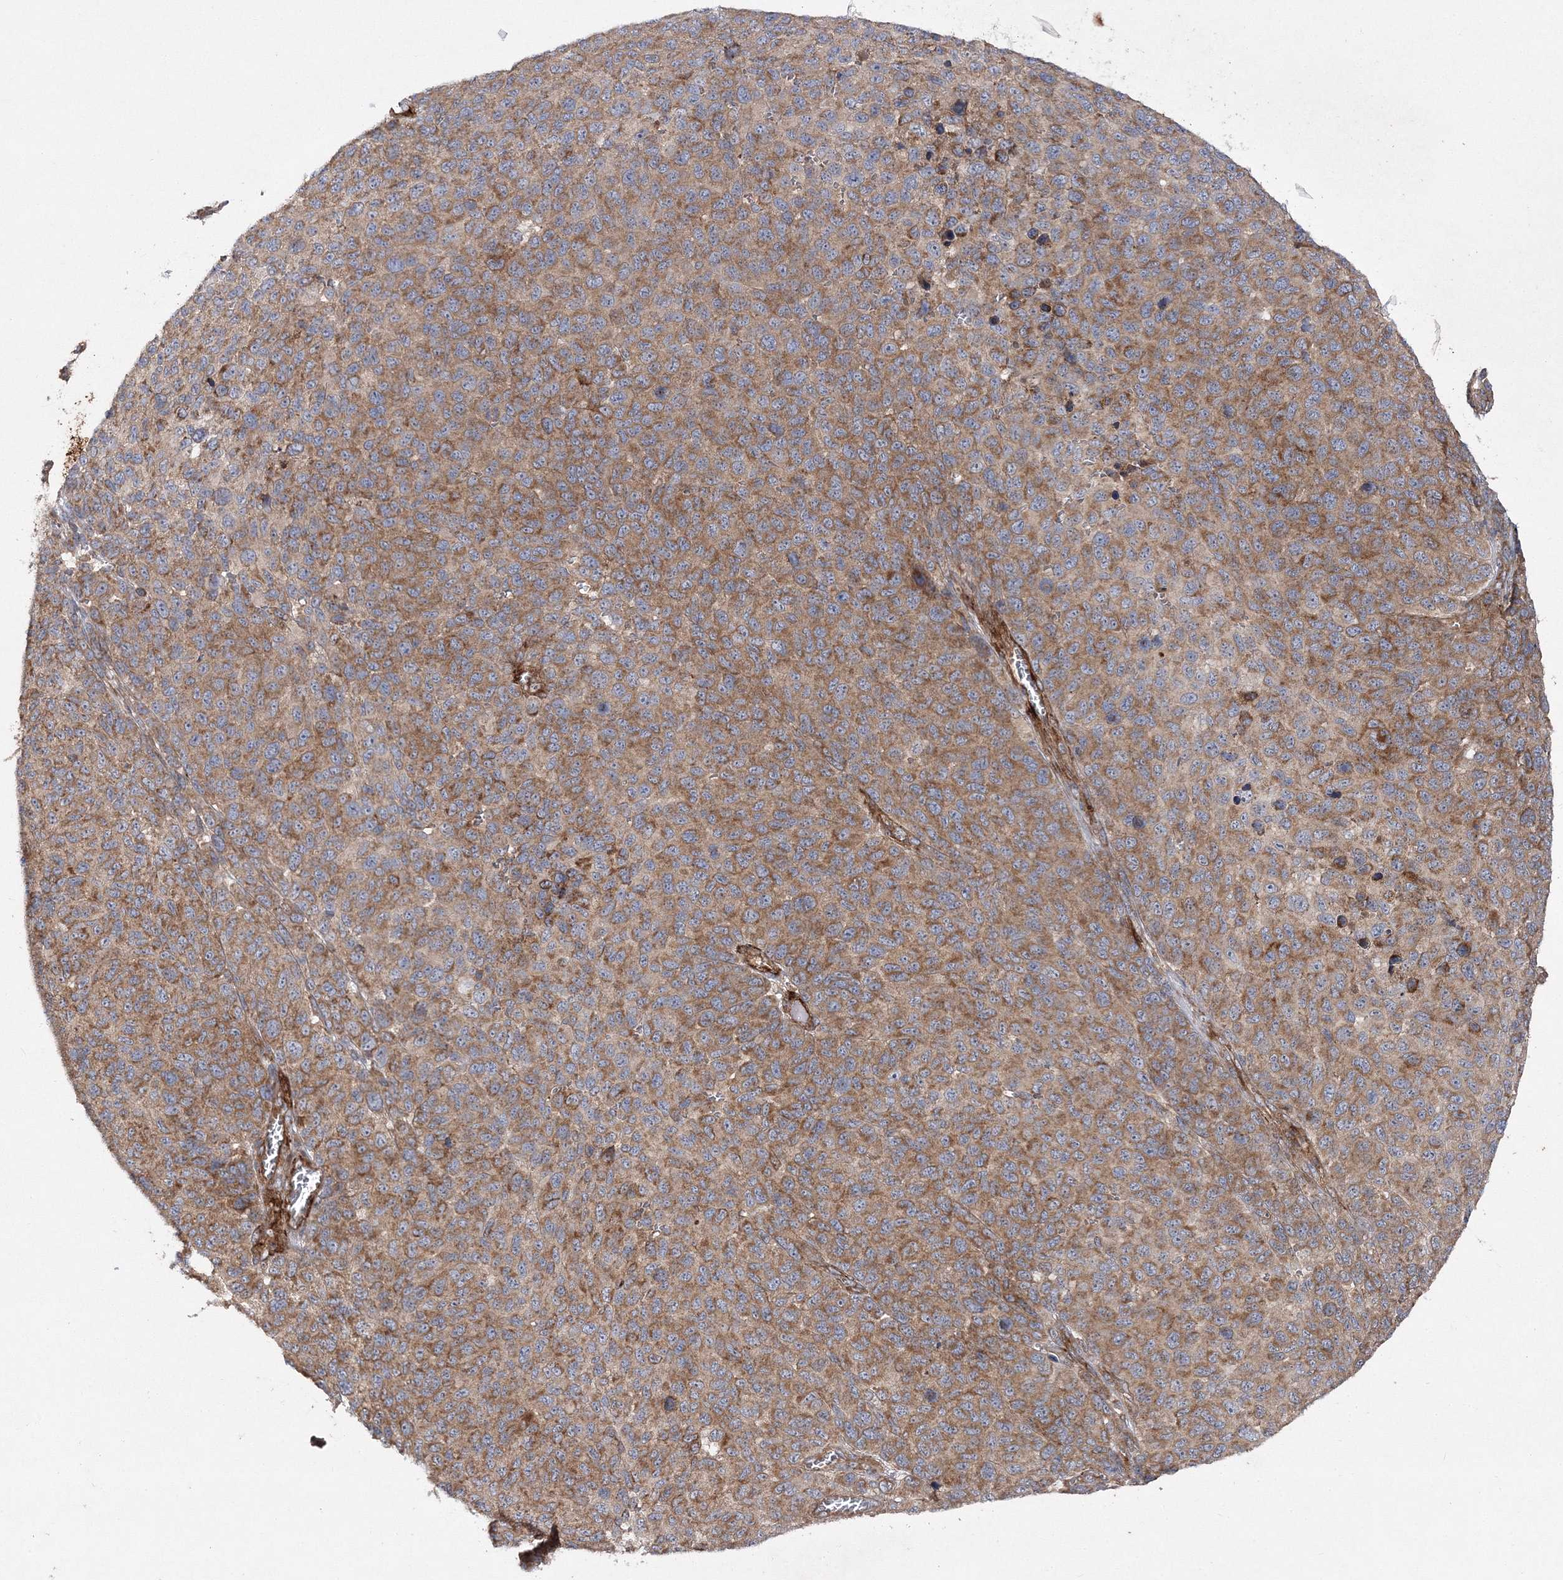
{"staining": {"intensity": "moderate", "quantity": ">75%", "location": "cytoplasmic/membranous"}, "tissue": "melanoma", "cell_type": "Tumor cells", "image_type": "cancer", "snomed": [{"axis": "morphology", "description": "Malignant melanoma, NOS"}, {"axis": "topography", "description": "Skin"}], "caption": "Melanoma stained for a protein (brown) exhibits moderate cytoplasmic/membranous positive staining in about >75% of tumor cells.", "gene": "DNAJC13", "patient": {"sex": "male", "age": 49}}